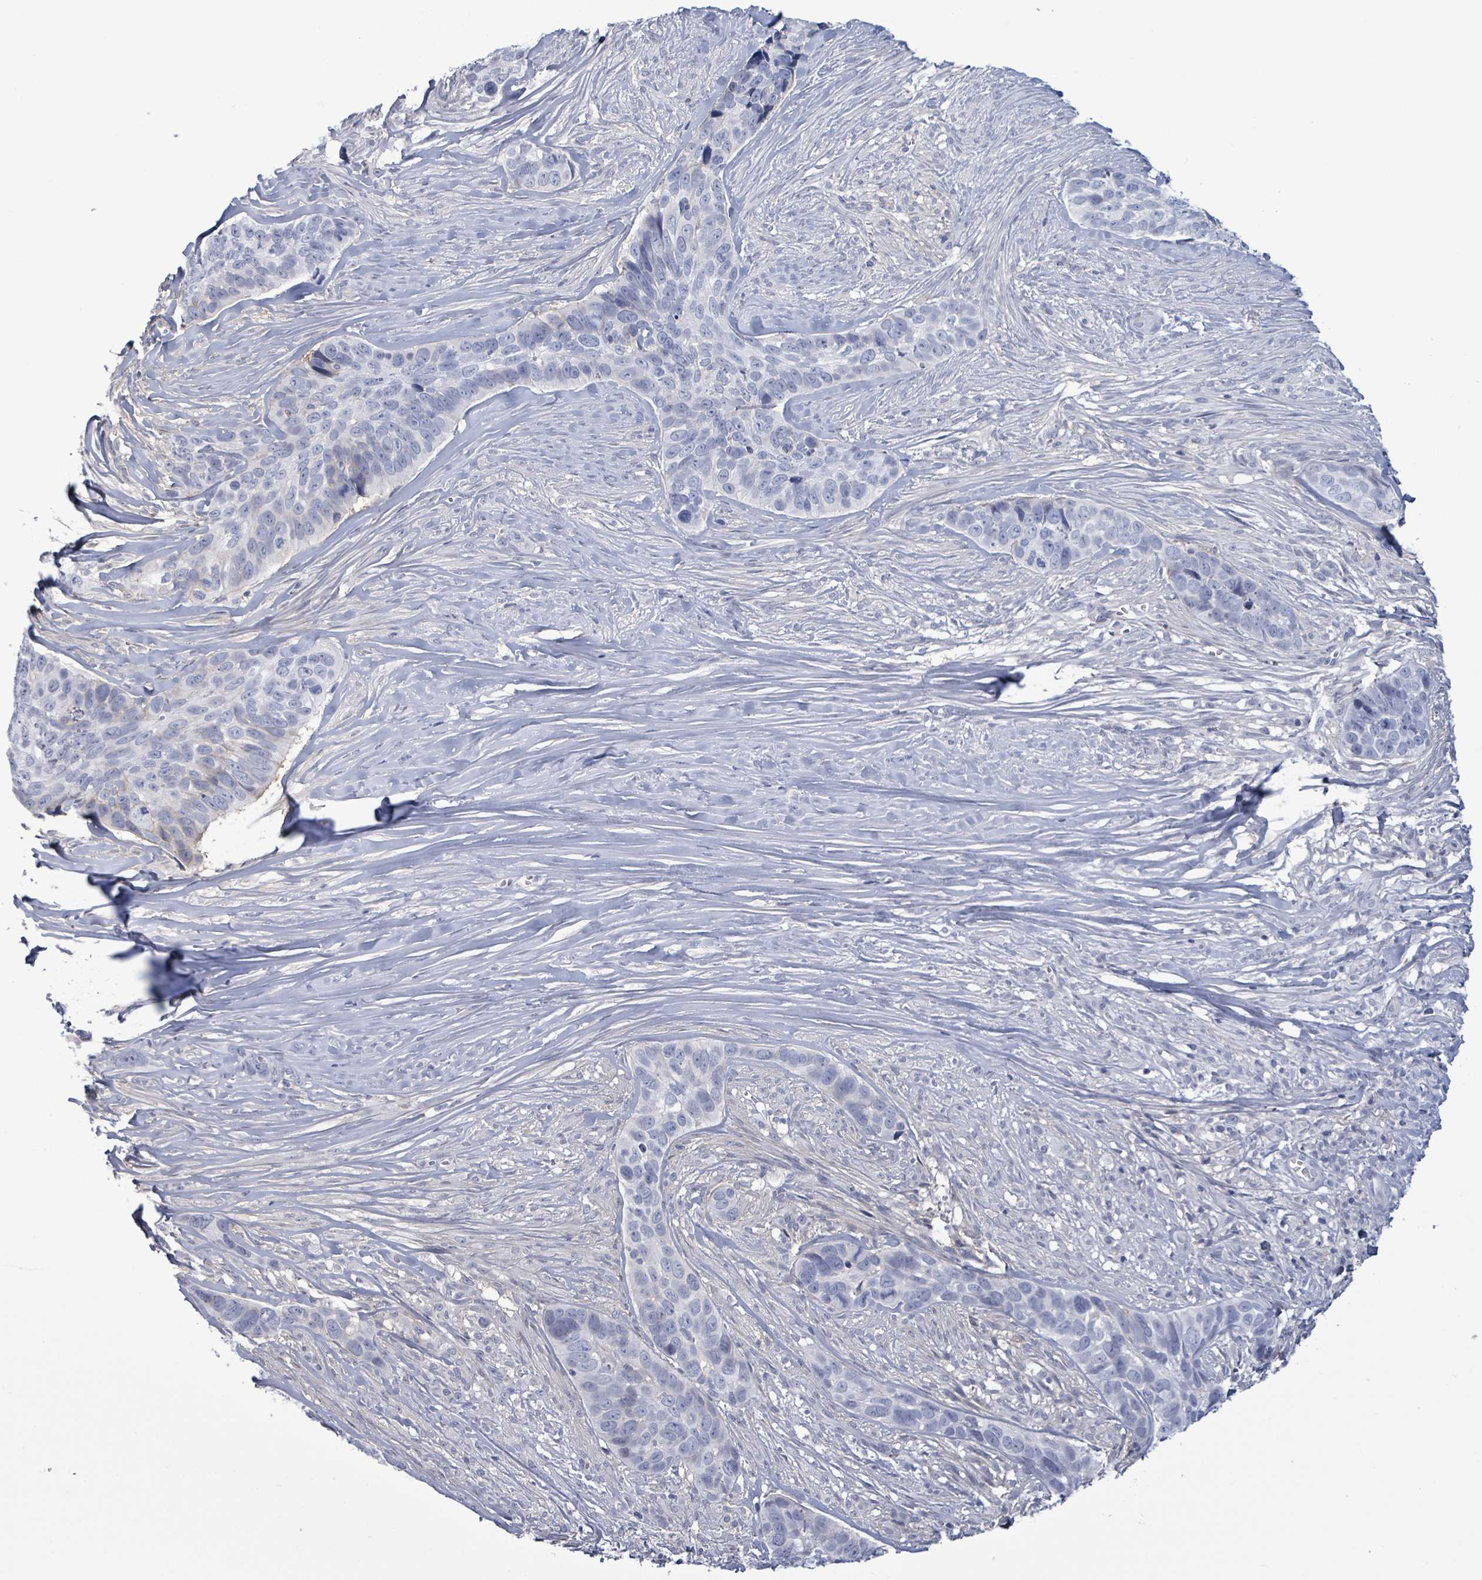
{"staining": {"intensity": "negative", "quantity": "none", "location": "none"}, "tissue": "skin cancer", "cell_type": "Tumor cells", "image_type": "cancer", "snomed": [{"axis": "morphology", "description": "Basal cell carcinoma"}, {"axis": "topography", "description": "Skin"}], "caption": "IHC photomicrograph of skin basal cell carcinoma stained for a protein (brown), which displays no expression in tumor cells.", "gene": "BSG", "patient": {"sex": "female", "age": 82}}